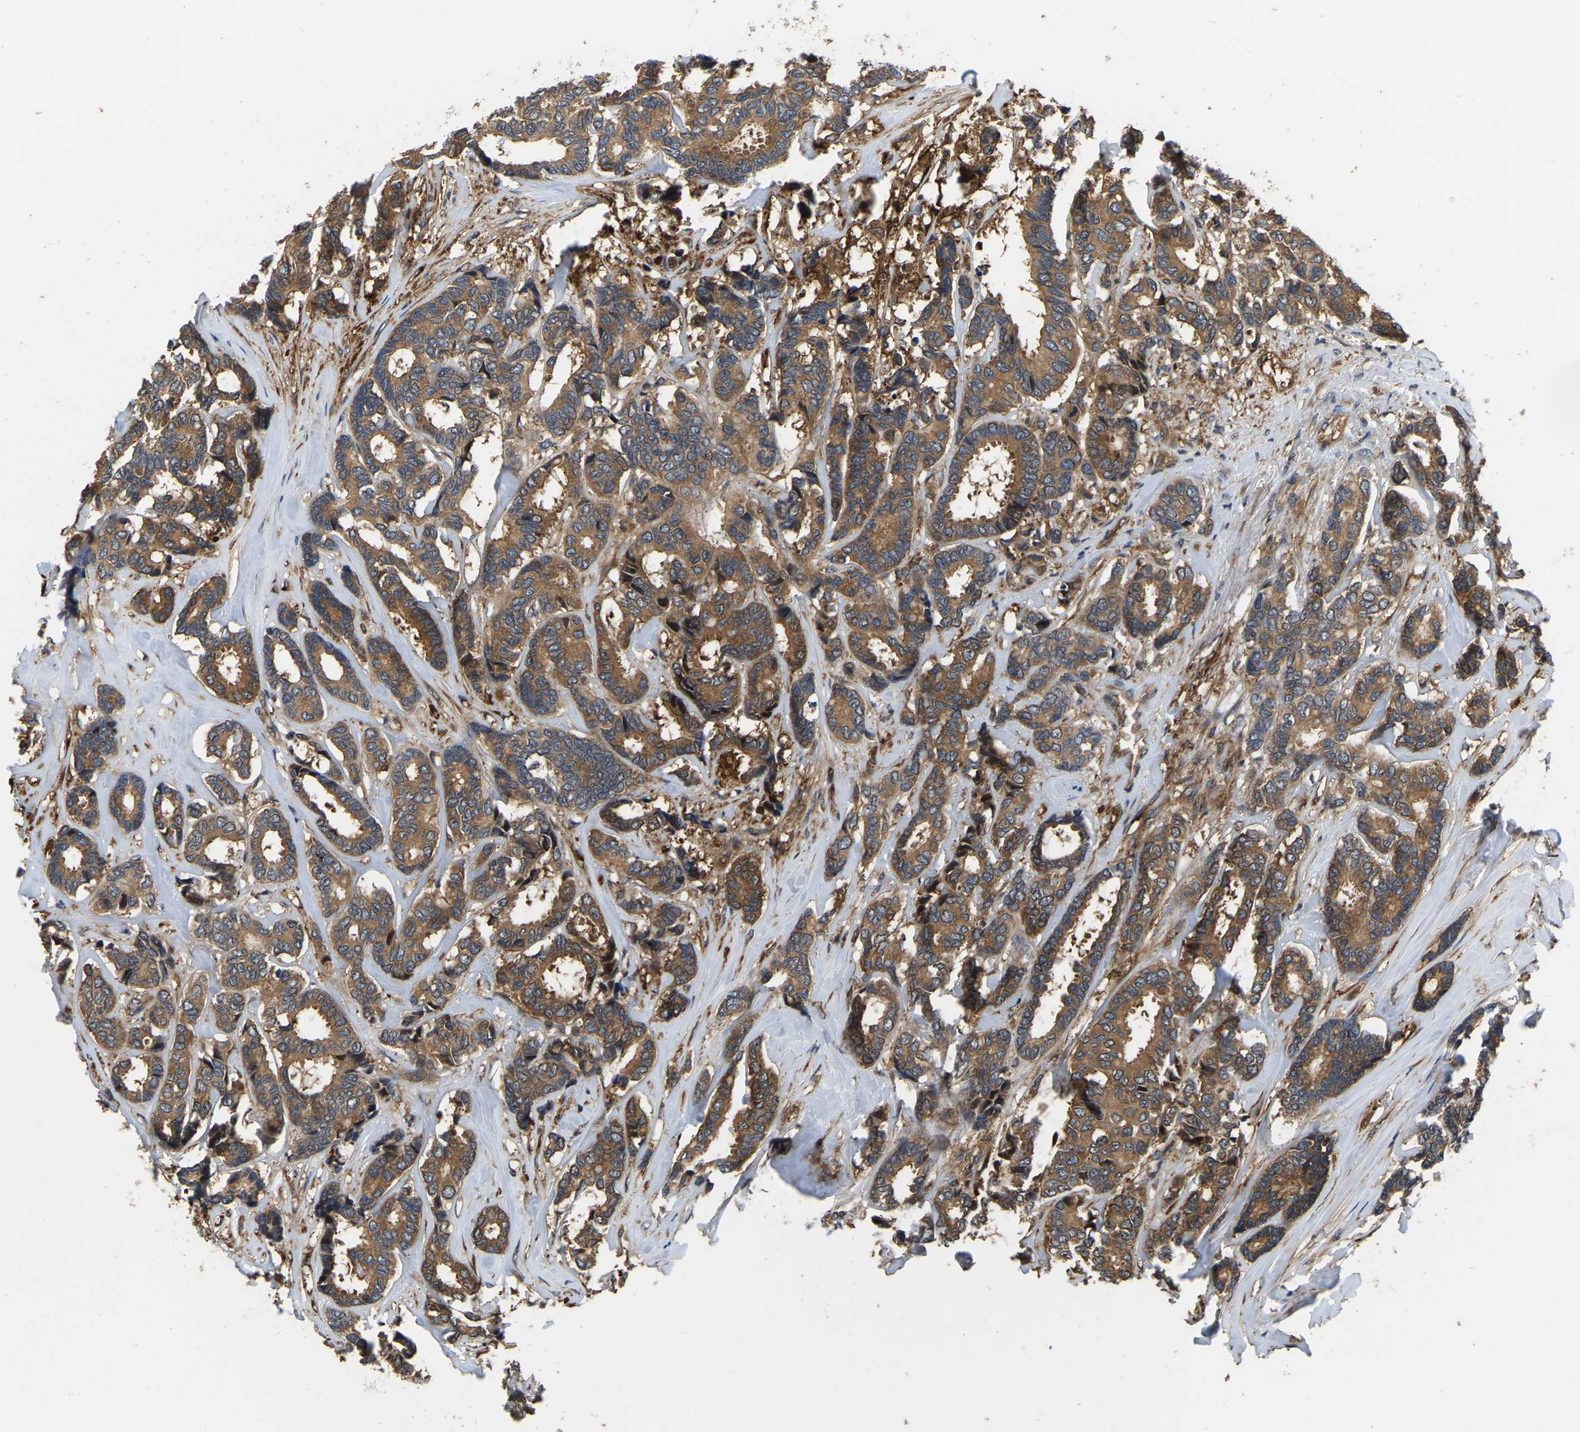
{"staining": {"intensity": "moderate", "quantity": ">75%", "location": "cytoplasmic/membranous"}, "tissue": "breast cancer", "cell_type": "Tumor cells", "image_type": "cancer", "snomed": [{"axis": "morphology", "description": "Duct carcinoma"}, {"axis": "topography", "description": "Breast"}], "caption": "An IHC micrograph of tumor tissue is shown. Protein staining in brown shows moderate cytoplasmic/membranous positivity in infiltrating ductal carcinoma (breast) within tumor cells. (Stains: DAB (3,3'-diaminobenzidine) in brown, nuclei in blue, Microscopy: brightfield microscopy at high magnification).", "gene": "GARS1", "patient": {"sex": "female", "age": 87}}